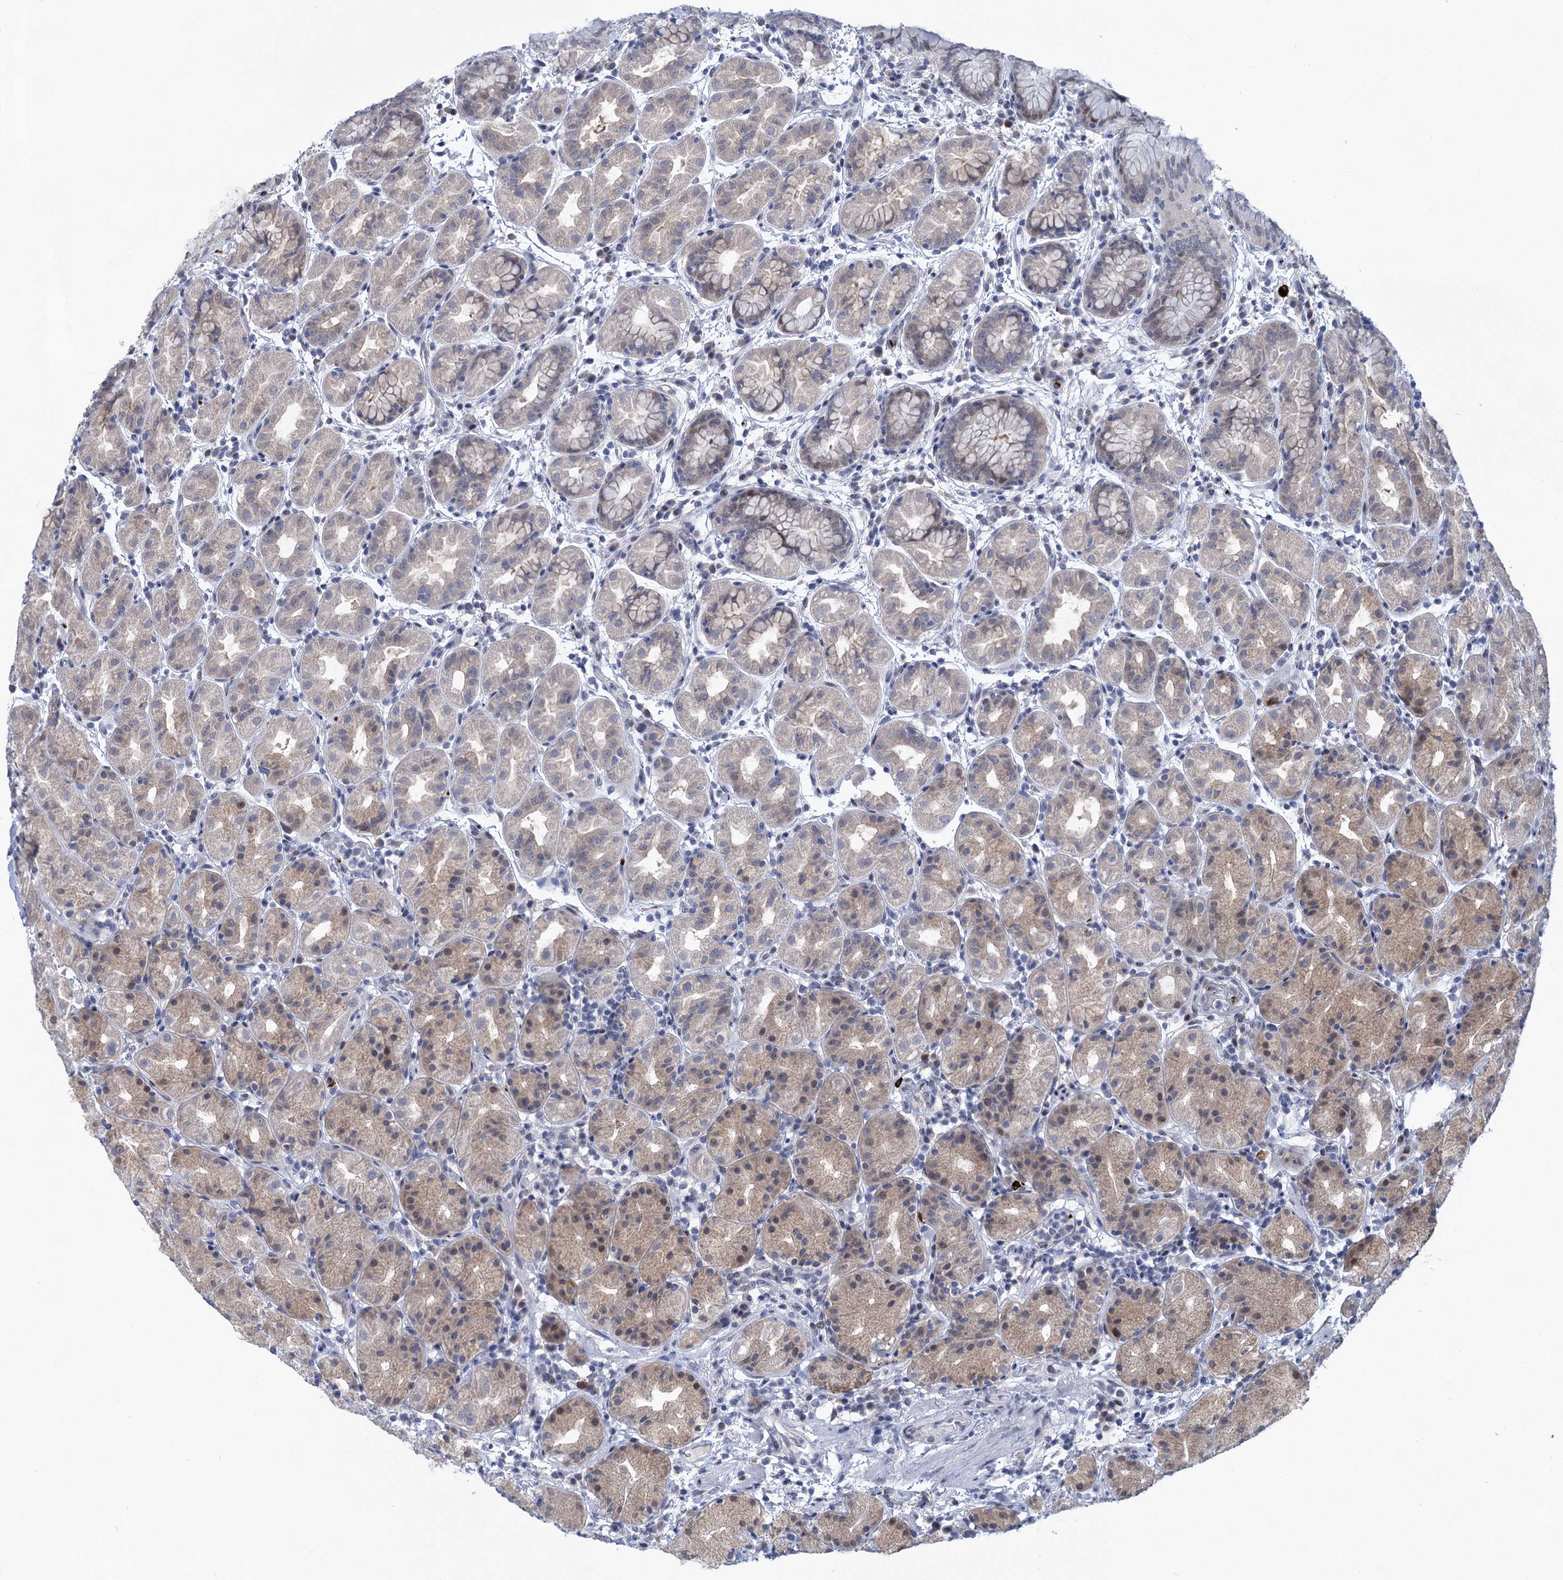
{"staining": {"intensity": "weak", "quantity": "25%-75%", "location": "cytoplasmic/membranous,nuclear"}, "tissue": "stomach", "cell_type": "Glandular cells", "image_type": "normal", "snomed": [{"axis": "morphology", "description": "Normal tissue, NOS"}, {"axis": "topography", "description": "Stomach"}], "caption": "Glandular cells exhibit weak cytoplasmic/membranous,nuclear expression in about 25%-75% of cells in normal stomach.", "gene": "MON2", "patient": {"sex": "female", "age": 79}}